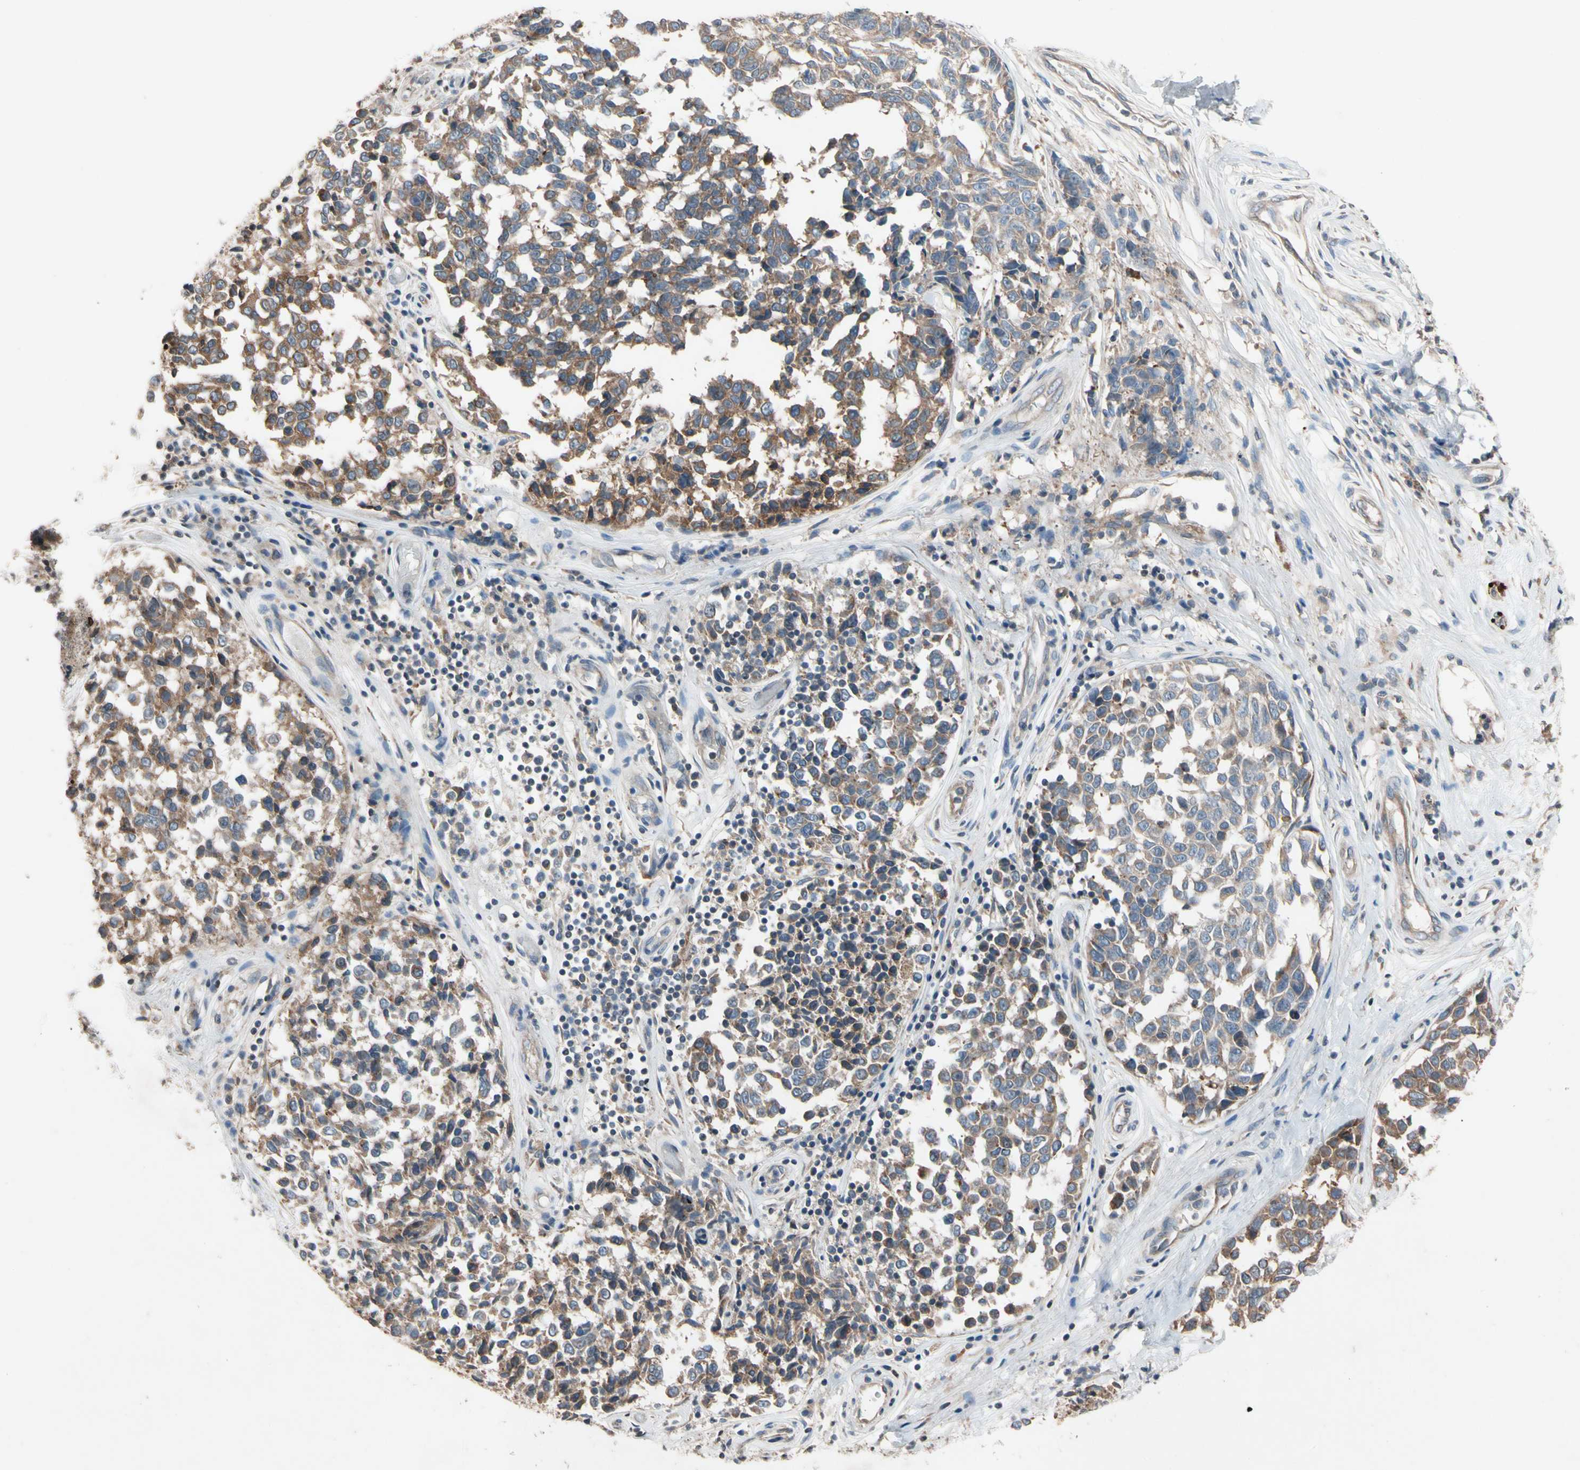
{"staining": {"intensity": "moderate", "quantity": ">75%", "location": "cytoplasmic/membranous"}, "tissue": "melanoma", "cell_type": "Tumor cells", "image_type": "cancer", "snomed": [{"axis": "morphology", "description": "Malignant melanoma, NOS"}, {"axis": "topography", "description": "Skin"}], "caption": "Protein positivity by immunohistochemistry shows moderate cytoplasmic/membranous staining in approximately >75% of tumor cells in malignant melanoma.", "gene": "PRDX4", "patient": {"sex": "female", "age": 64}}